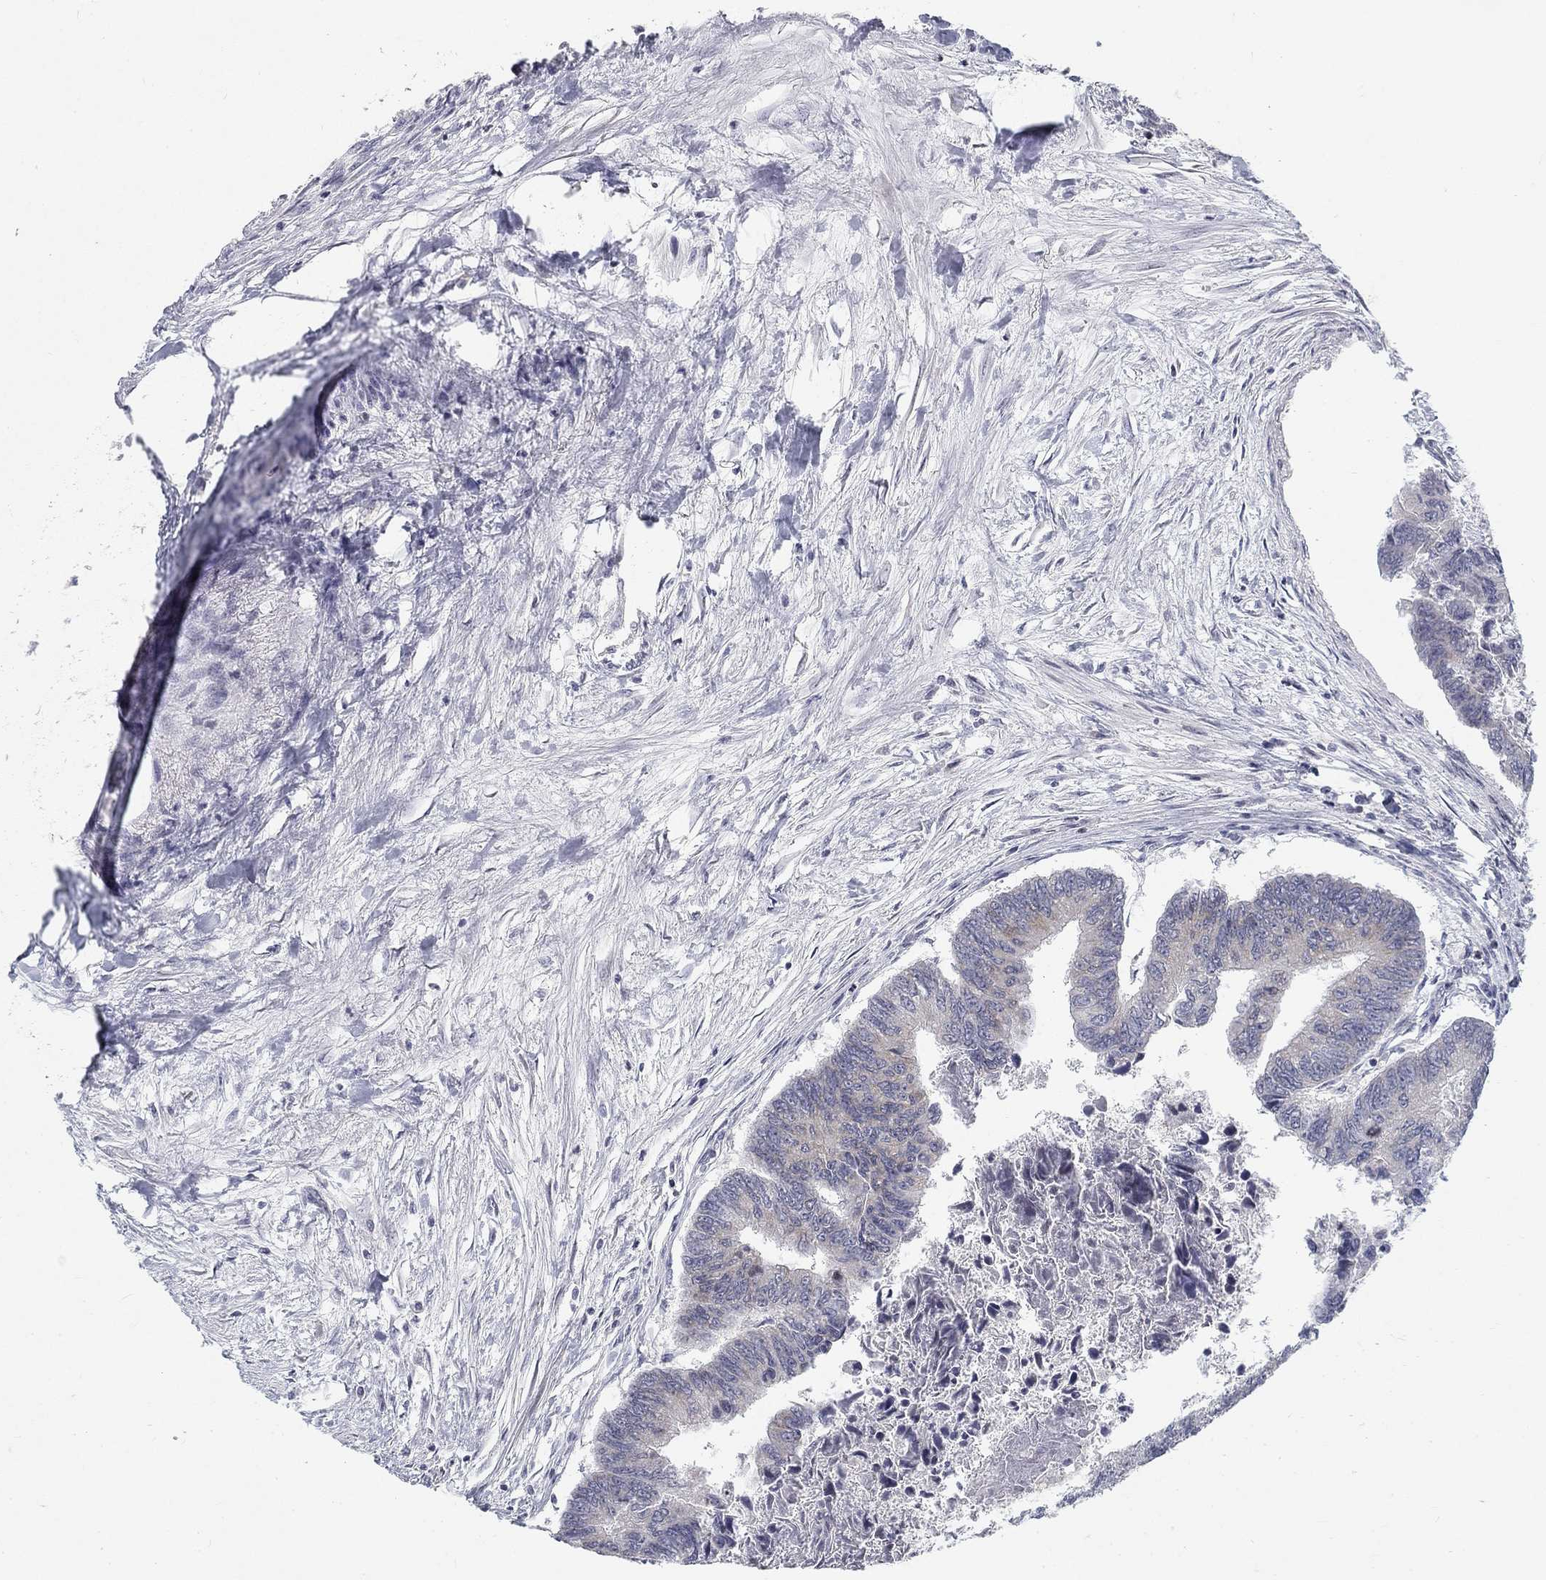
{"staining": {"intensity": "moderate", "quantity": "<25%", "location": "cytoplasmic/membranous"}, "tissue": "colorectal cancer", "cell_type": "Tumor cells", "image_type": "cancer", "snomed": [{"axis": "morphology", "description": "Adenocarcinoma, NOS"}, {"axis": "topography", "description": "Colon"}], "caption": "High-power microscopy captured an immunohistochemistry (IHC) image of colorectal cancer, revealing moderate cytoplasmic/membranous expression in about <25% of tumor cells.", "gene": "ATP1A3", "patient": {"sex": "female", "age": 65}}